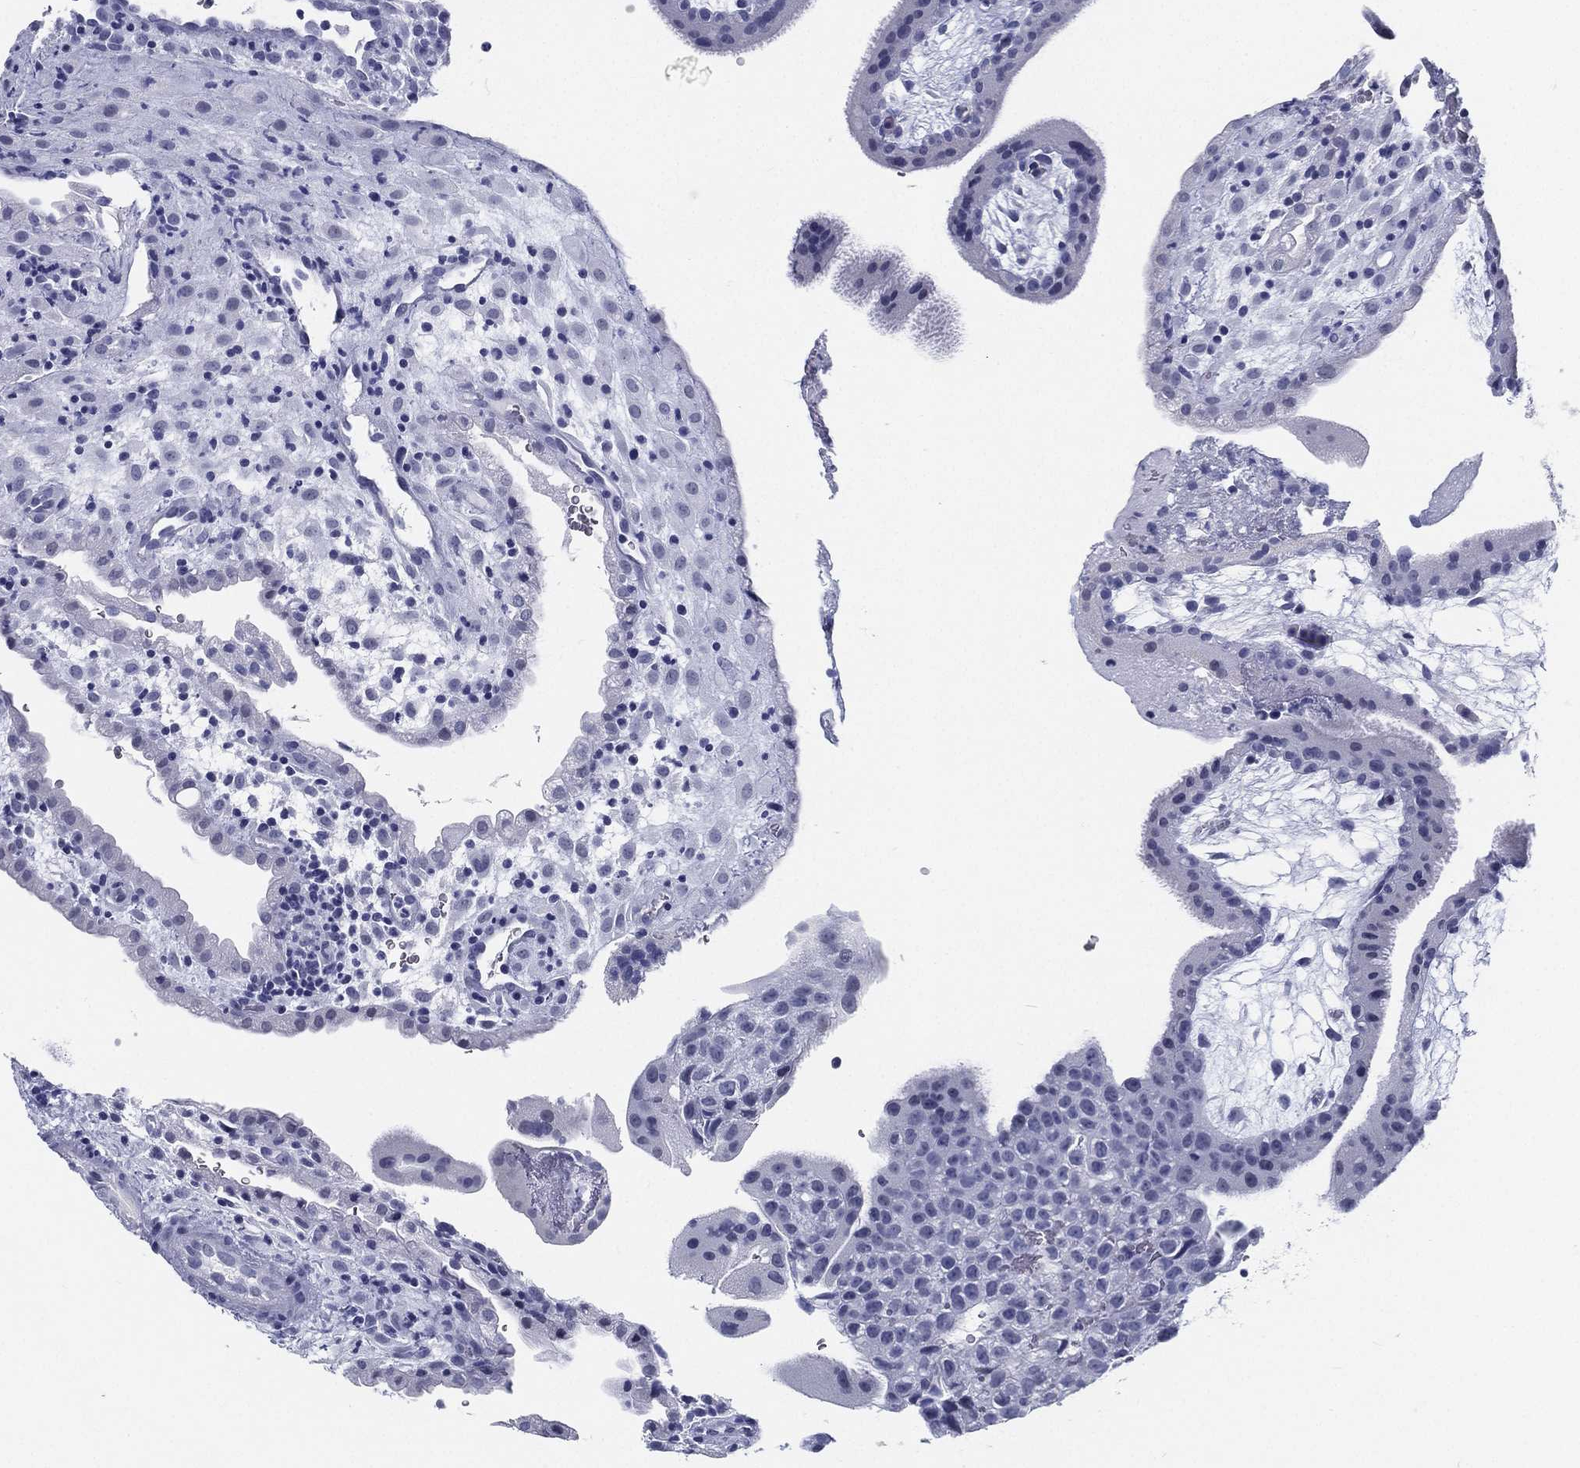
{"staining": {"intensity": "negative", "quantity": "none", "location": "none"}, "tissue": "placenta", "cell_type": "Decidual cells", "image_type": "normal", "snomed": [{"axis": "morphology", "description": "Normal tissue, NOS"}, {"axis": "topography", "description": "Placenta"}], "caption": "Immunohistochemistry (IHC) of benign placenta displays no staining in decidual cells.", "gene": "ATP1B2", "patient": {"sex": "female", "age": 19}}